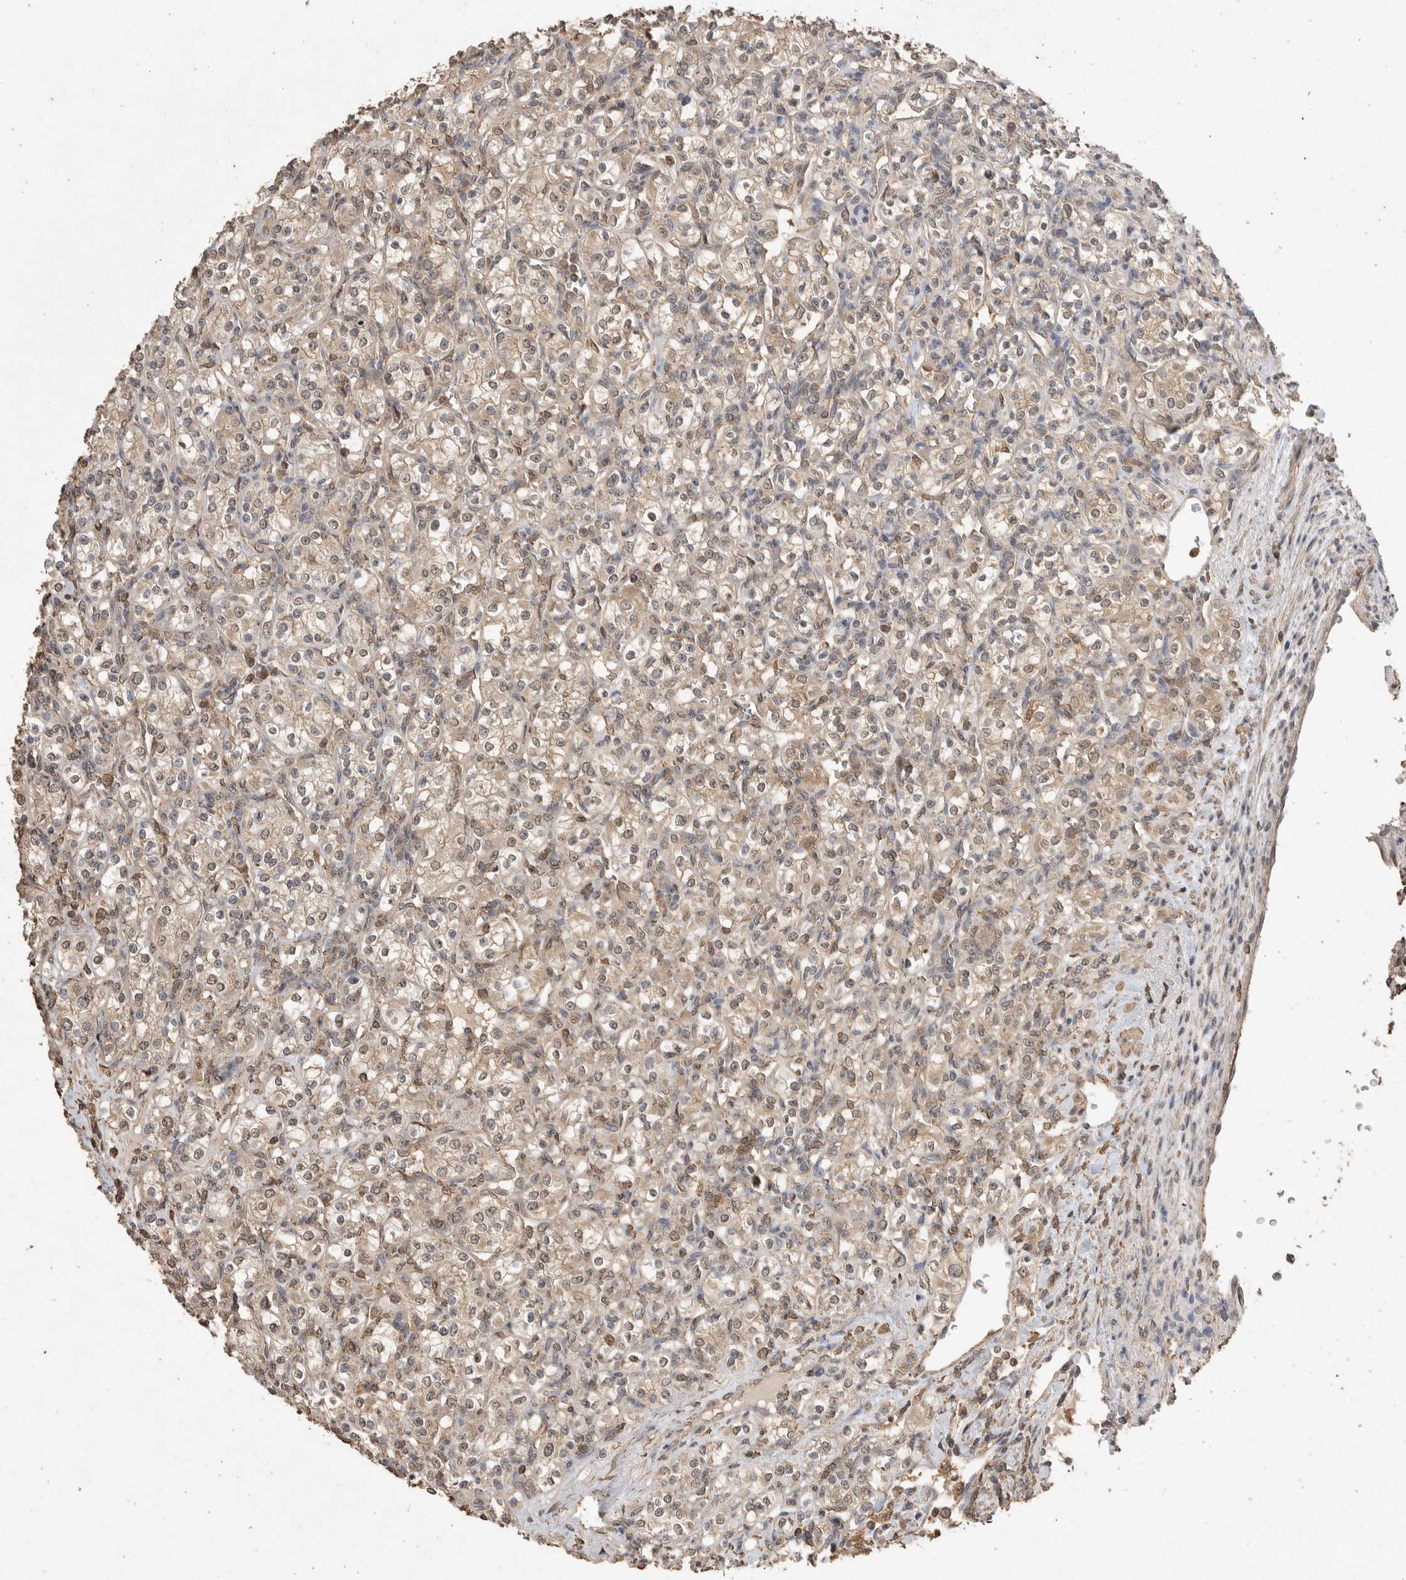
{"staining": {"intensity": "weak", "quantity": "25%-75%", "location": "nuclear"}, "tissue": "renal cancer", "cell_type": "Tumor cells", "image_type": "cancer", "snomed": [{"axis": "morphology", "description": "Adenocarcinoma, NOS"}, {"axis": "topography", "description": "Kidney"}], "caption": "Immunohistochemical staining of human renal adenocarcinoma shows low levels of weak nuclear expression in about 25%-75% of tumor cells. The staining was performed using DAB (3,3'-diaminobenzidine), with brown indicating positive protein expression. Nuclei are stained blue with hematoxylin.", "gene": "MAP2K1", "patient": {"sex": "male", "age": 77}}